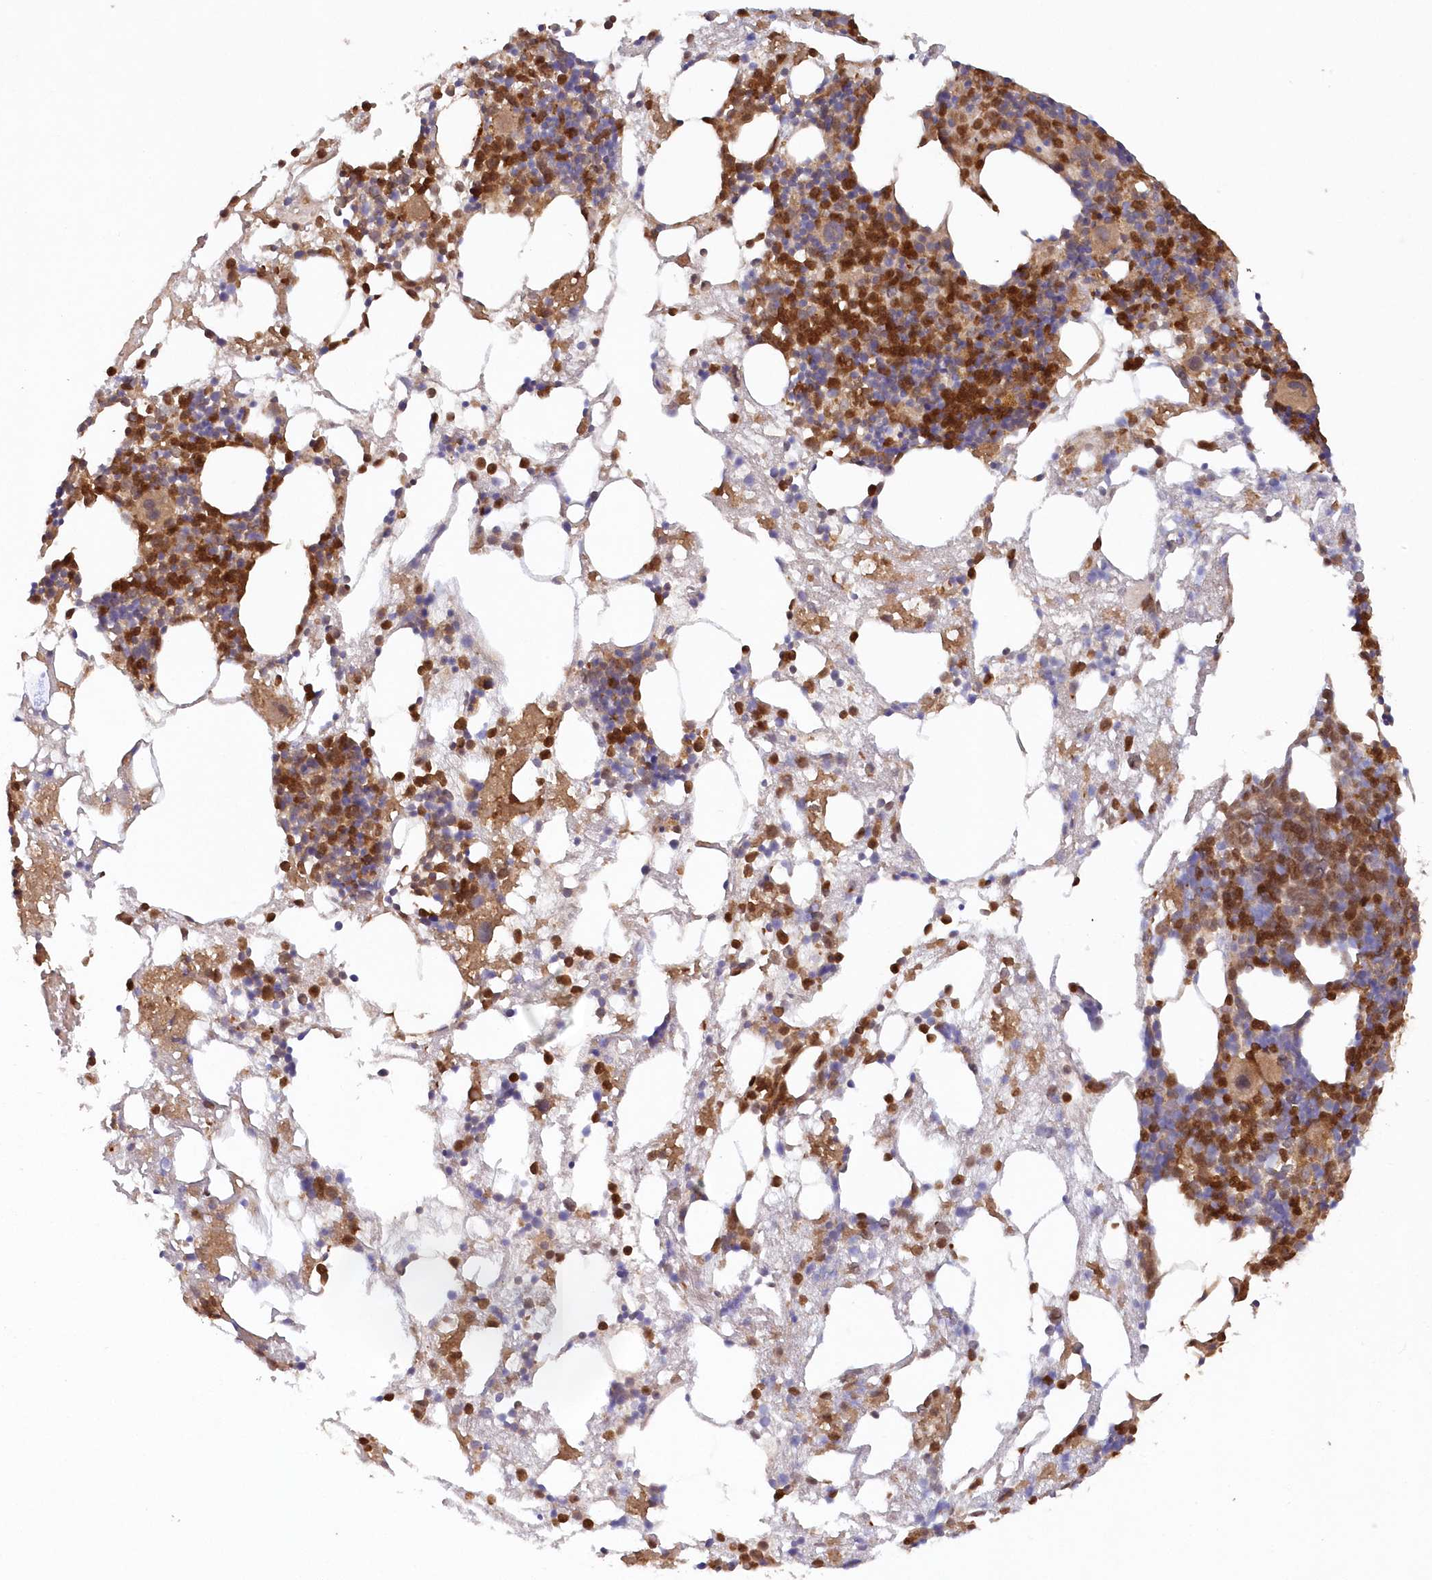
{"staining": {"intensity": "strong", "quantity": "25%-75%", "location": "cytoplasmic/membranous"}, "tissue": "bone marrow", "cell_type": "Hematopoietic cells", "image_type": "normal", "snomed": [{"axis": "morphology", "description": "Normal tissue, NOS"}, {"axis": "topography", "description": "Bone marrow"}], "caption": "Approximately 25%-75% of hematopoietic cells in normal bone marrow show strong cytoplasmic/membranous protein staining as visualized by brown immunohistochemical staining.", "gene": "GBE1", "patient": {"sex": "male", "age": 48}}